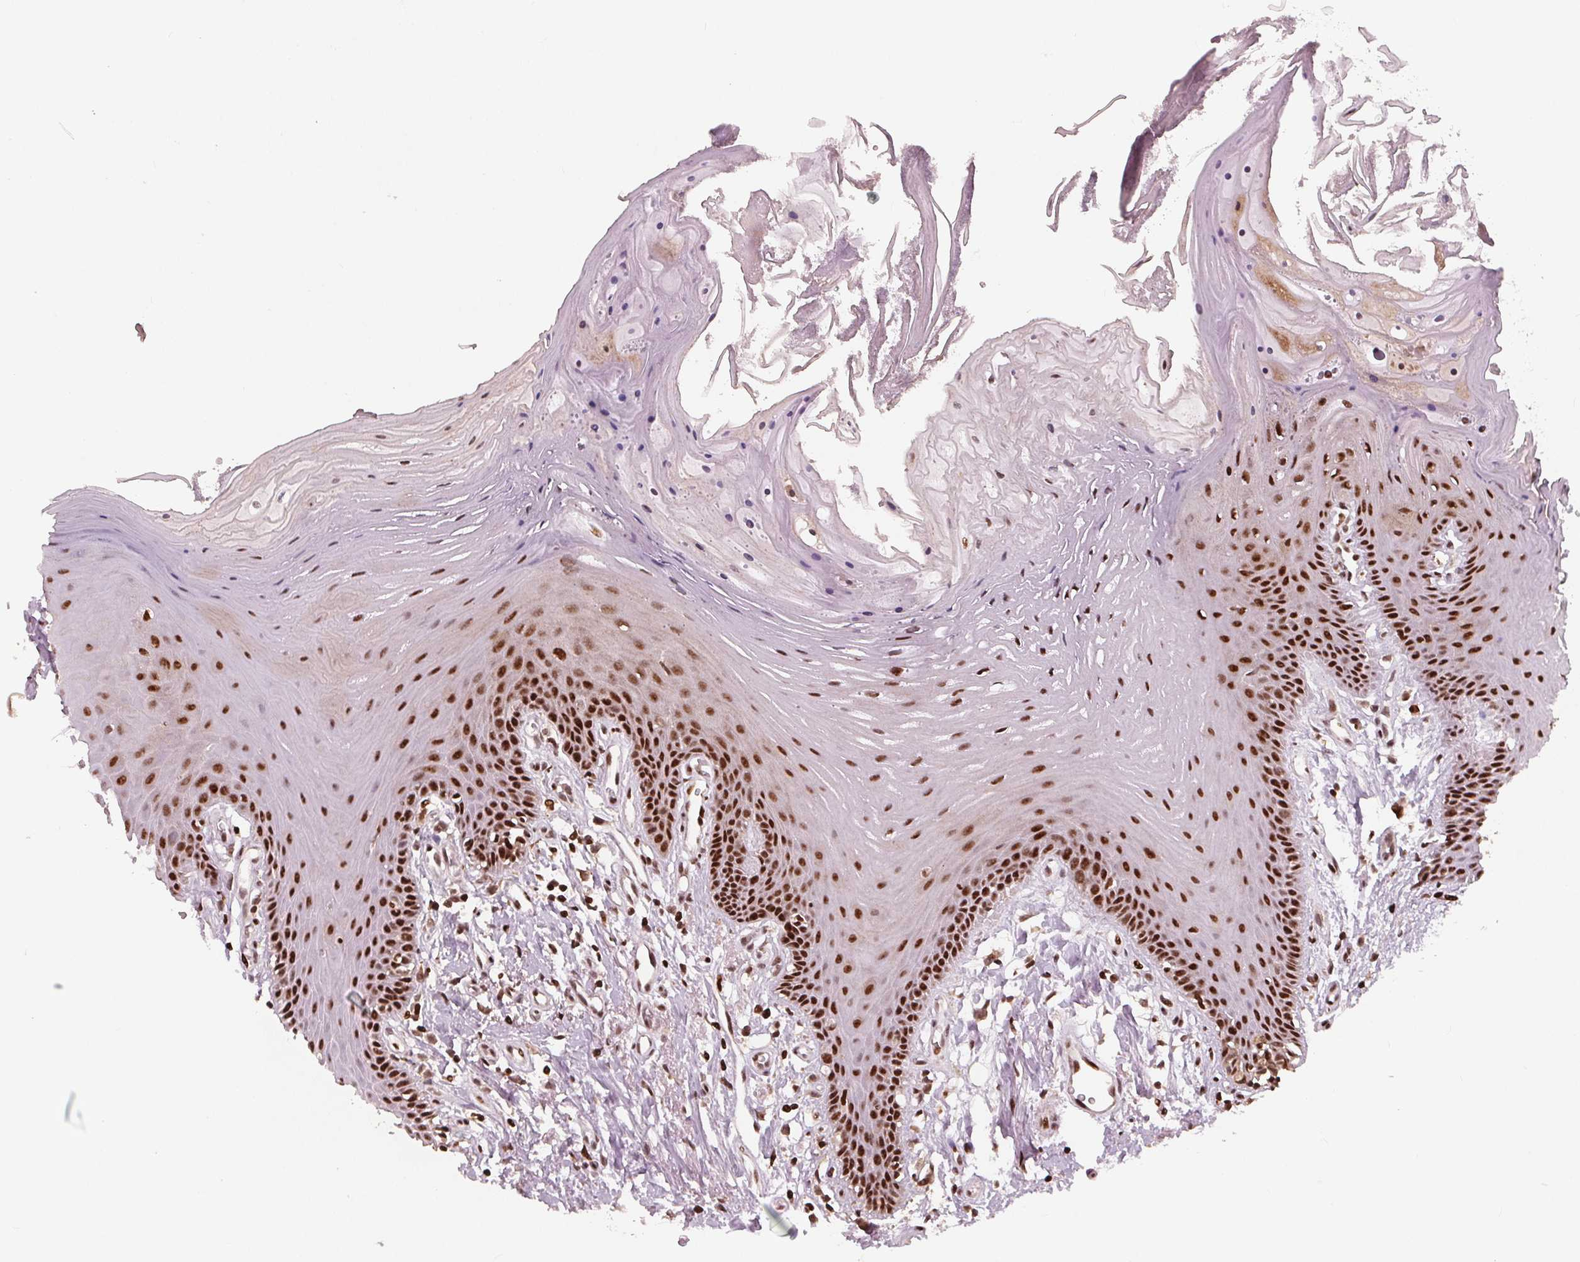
{"staining": {"intensity": "strong", "quantity": "25%-75%", "location": "nuclear"}, "tissue": "oral mucosa", "cell_type": "Squamous epithelial cells", "image_type": "normal", "snomed": [{"axis": "morphology", "description": "Normal tissue, NOS"}, {"axis": "morphology", "description": "Normal morphology"}, {"axis": "topography", "description": "Oral tissue"}], "caption": "Brown immunohistochemical staining in unremarkable oral mucosa displays strong nuclear expression in approximately 25%-75% of squamous epithelial cells.", "gene": "SNRNP35", "patient": {"sex": "female", "age": 76}}